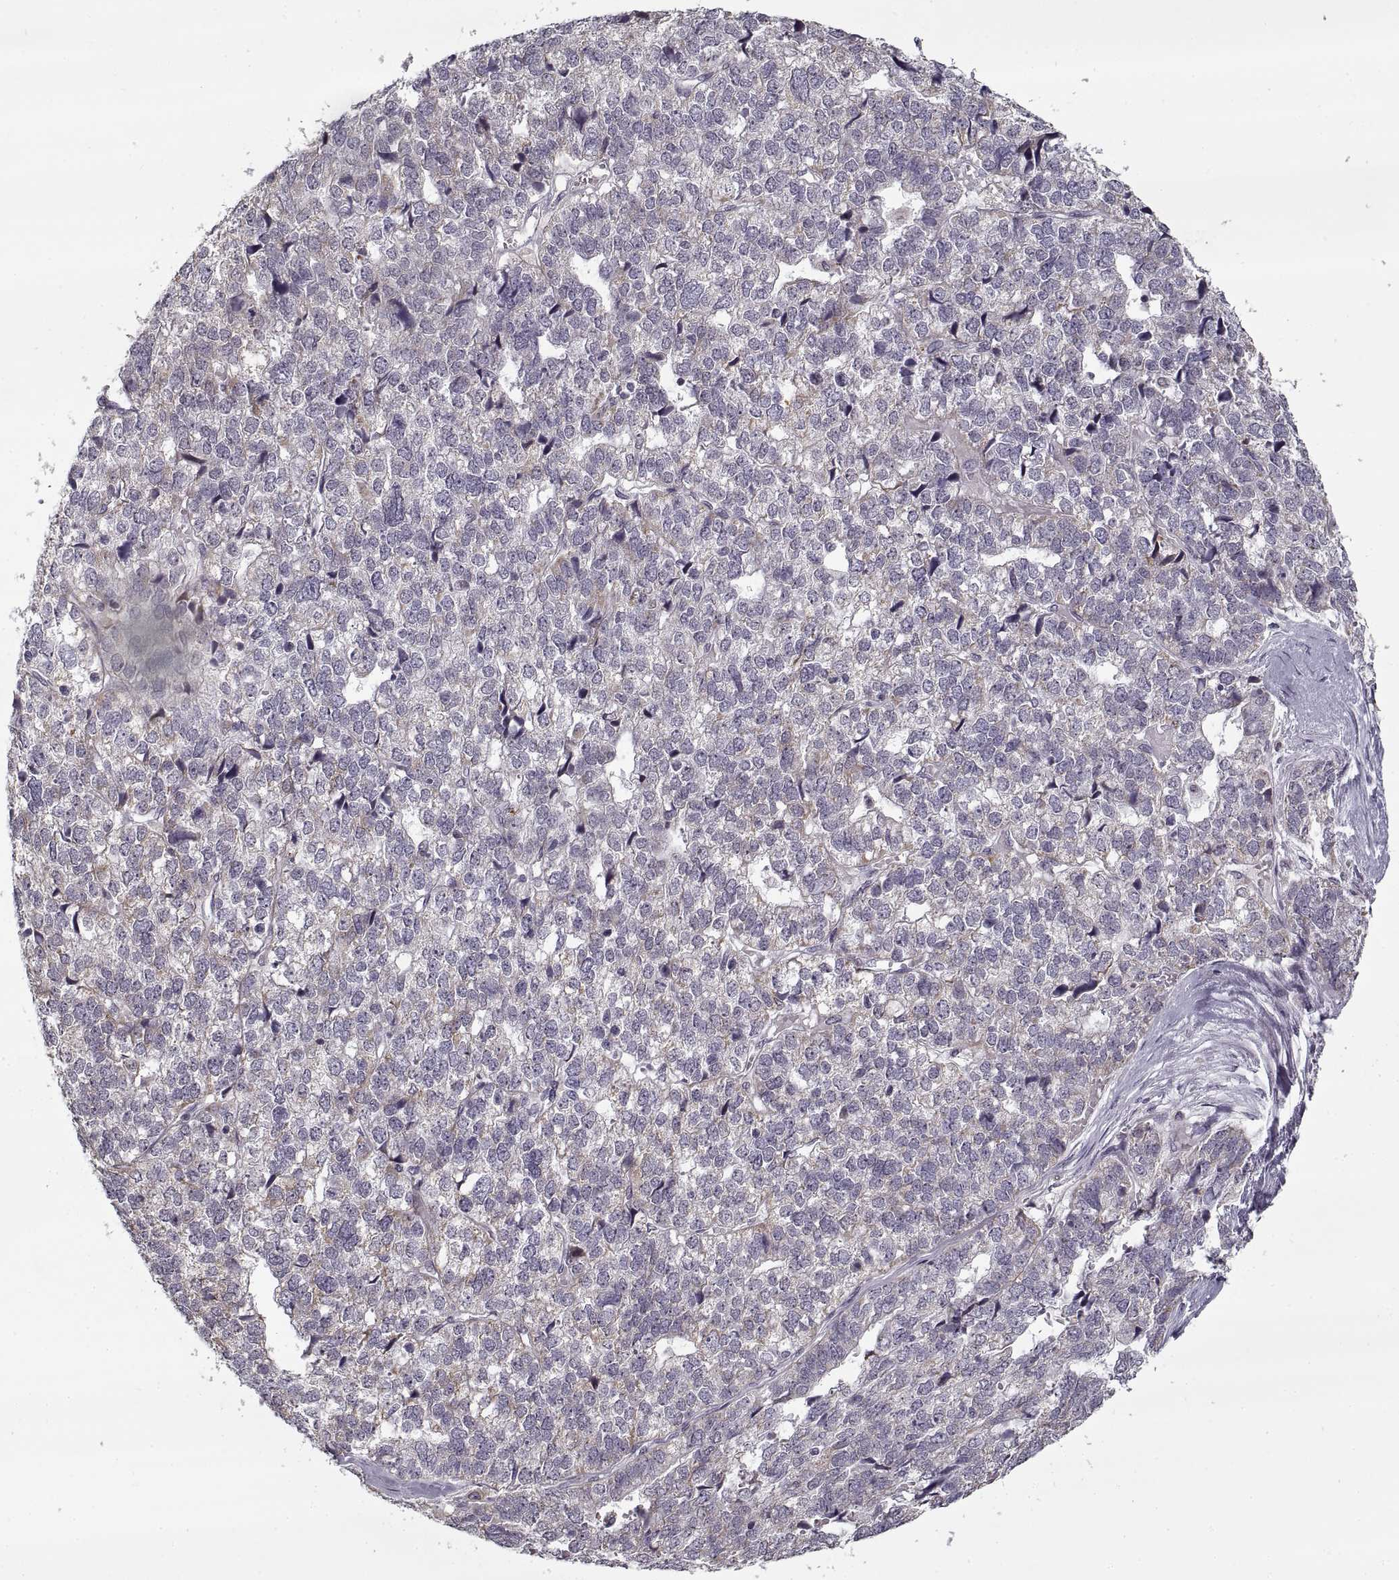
{"staining": {"intensity": "weak", "quantity": "<25%", "location": "cytoplasmic/membranous"}, "tissue": "stomach cancer", "cell_type": "Tumor cells", "image_type": "cancer", "snomed": [{"axis": "morphology", "description": "Adenocarcinoma, NOS"}, {"axis": "topography", "description": "Stomach"}], "caption": "The IHC image has no significant positivity in tumor cells of stomach cancer (adenocarcinoma) tissue. Nuclei are stained in blue.", "gene": "GAD2", "patient": {"sex": "male", "age": 69}}